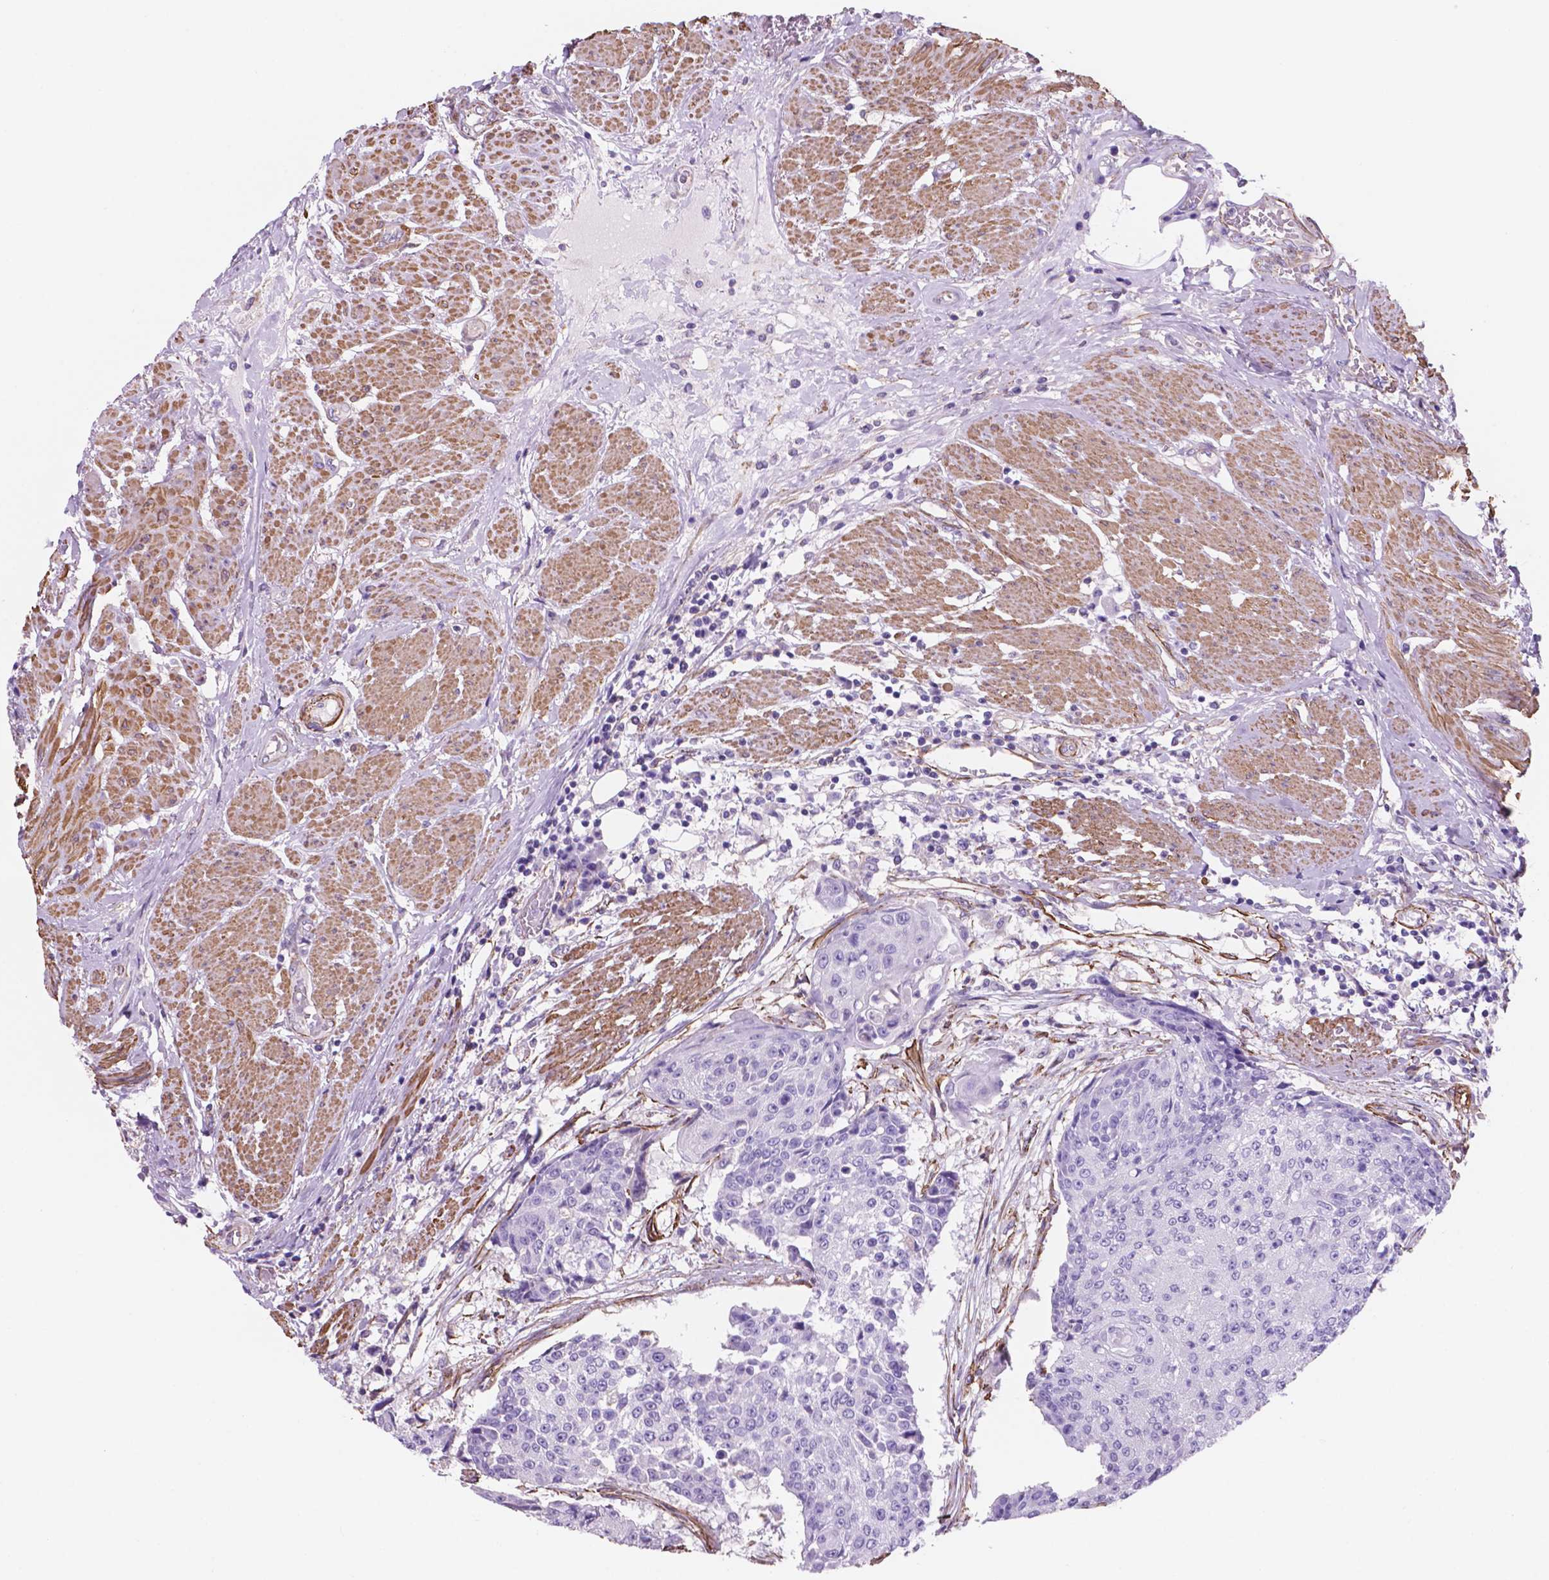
{"staining": {"intensity": "negative", "quantity": "none", "location": "none"}, "tissue": "urothelial cancer", "cell_type": "Tumor cells", "image_type": "cancer", "snomed": [{"axis": "morphology", "description": "Urothelial carcinoma, High grade"}, {"axis": "topography", "description": "Urinary bladder"}], "caption": "DAB immunohistochemical staining of human high-grade urothelial carcinoma demonstrates no significant positivity in tumor cells. The staining was performed using DAB to visualize the protein expression in brown, while the nuclei were stained in blue with hematoxylin (Magnification: 20x).", "gene": "TOR2A", "patient": {"sex": "female", "age": 63}}